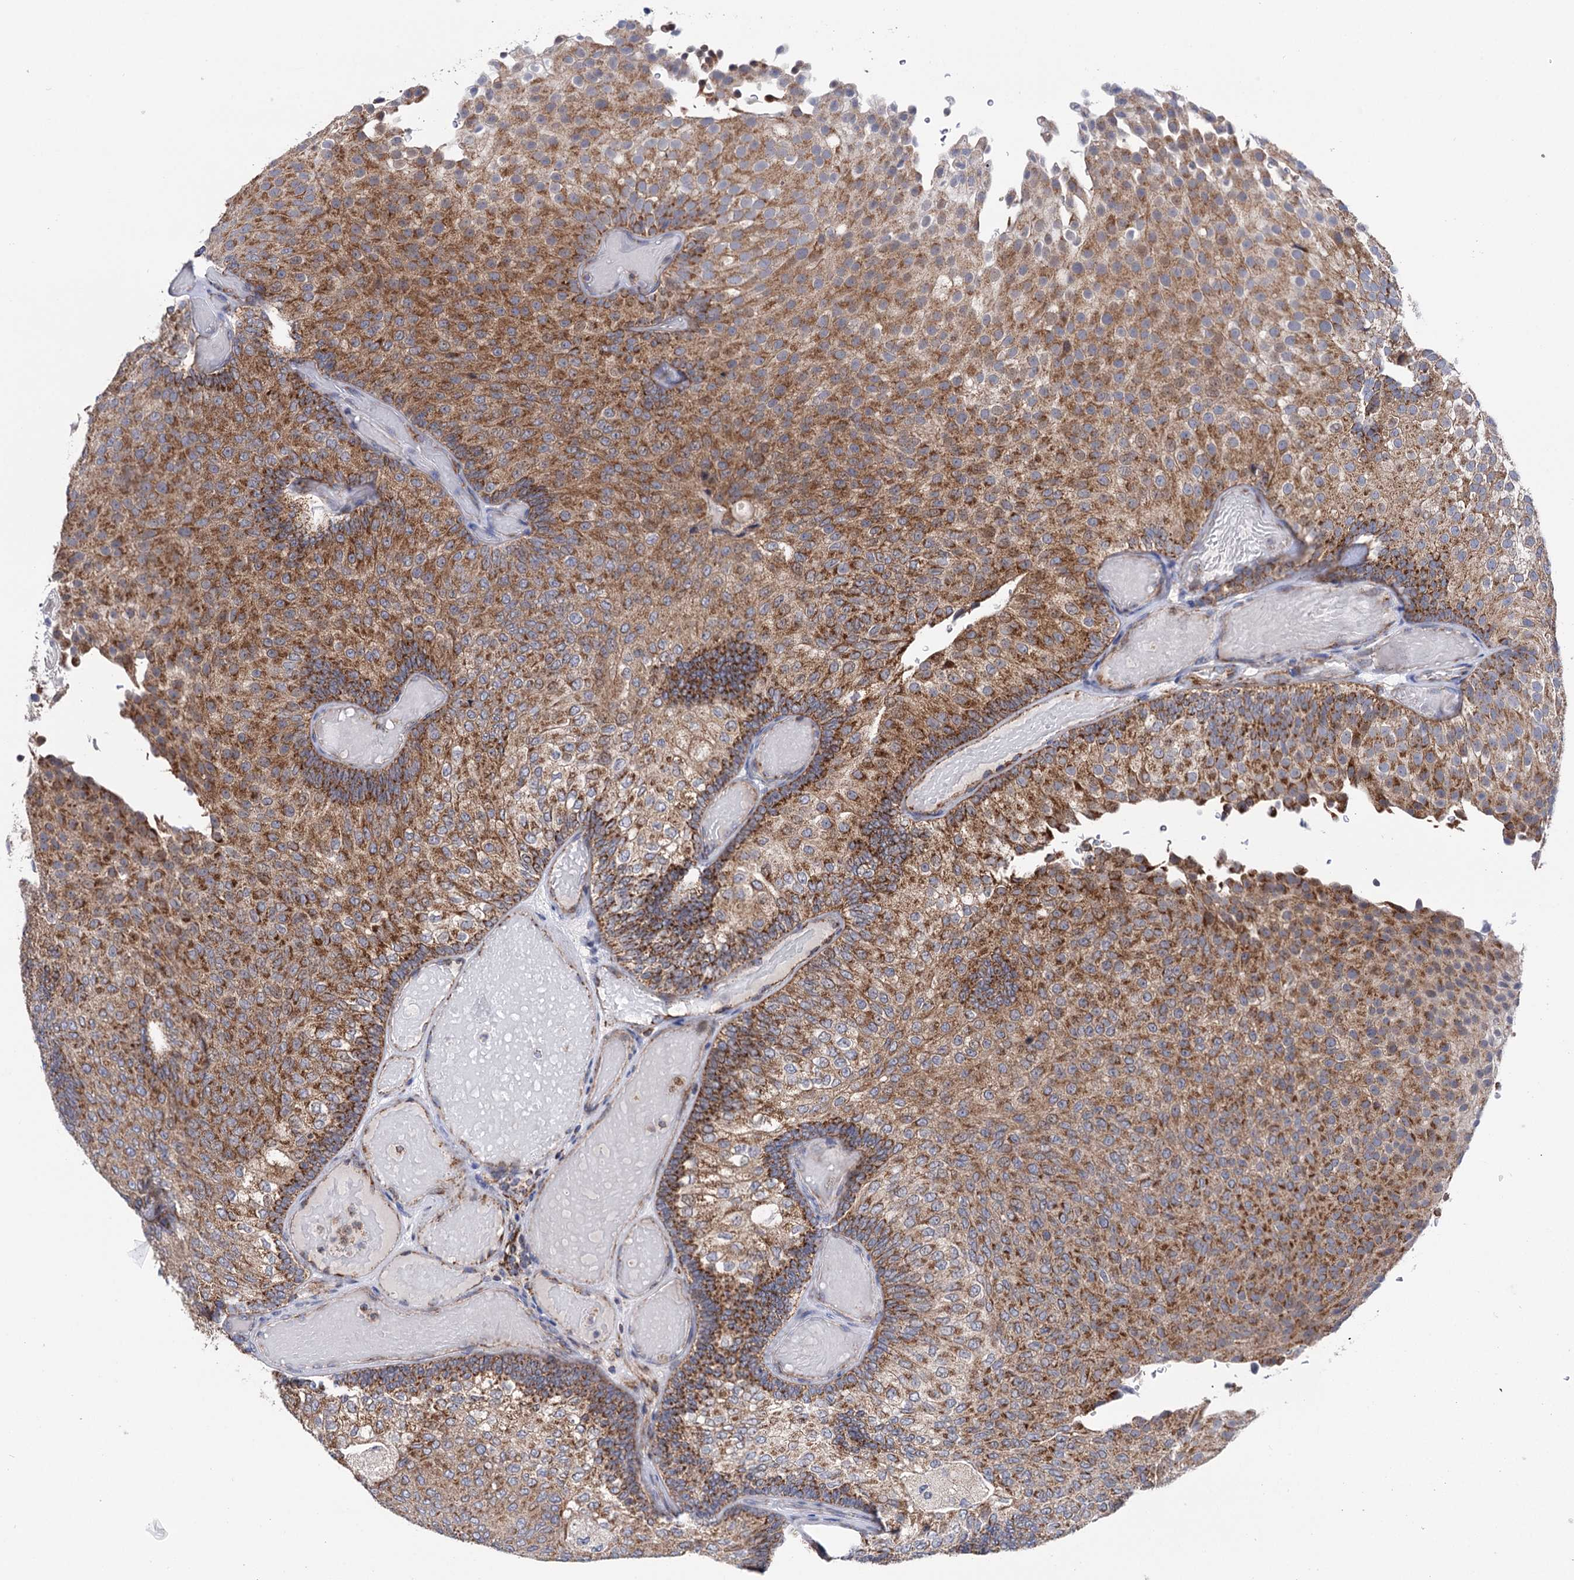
{"staining": {"intensity": "moderate", "quantity": ">75%", "location": "cytoplasmic/membranous"}, "tissue": "urothelial cancer", "cell_type": "Tumor cells", "image_type": "cancer", "snomed": [{"axis": "morphology", "description": "Urothelial carcinoma, Low grade"}, {"axis": "topography", "description": "Urinary bladder"}], "caption": "This image exhibits immunohistochemistry (IHC) staining of human low-grade urothelial carcinoma, with medium moderate cytoplasmic/membranous staining in about >75% of tumor cells.", "gene": "SUCLA2", "patient": {"sex": "male", "age": 78}}